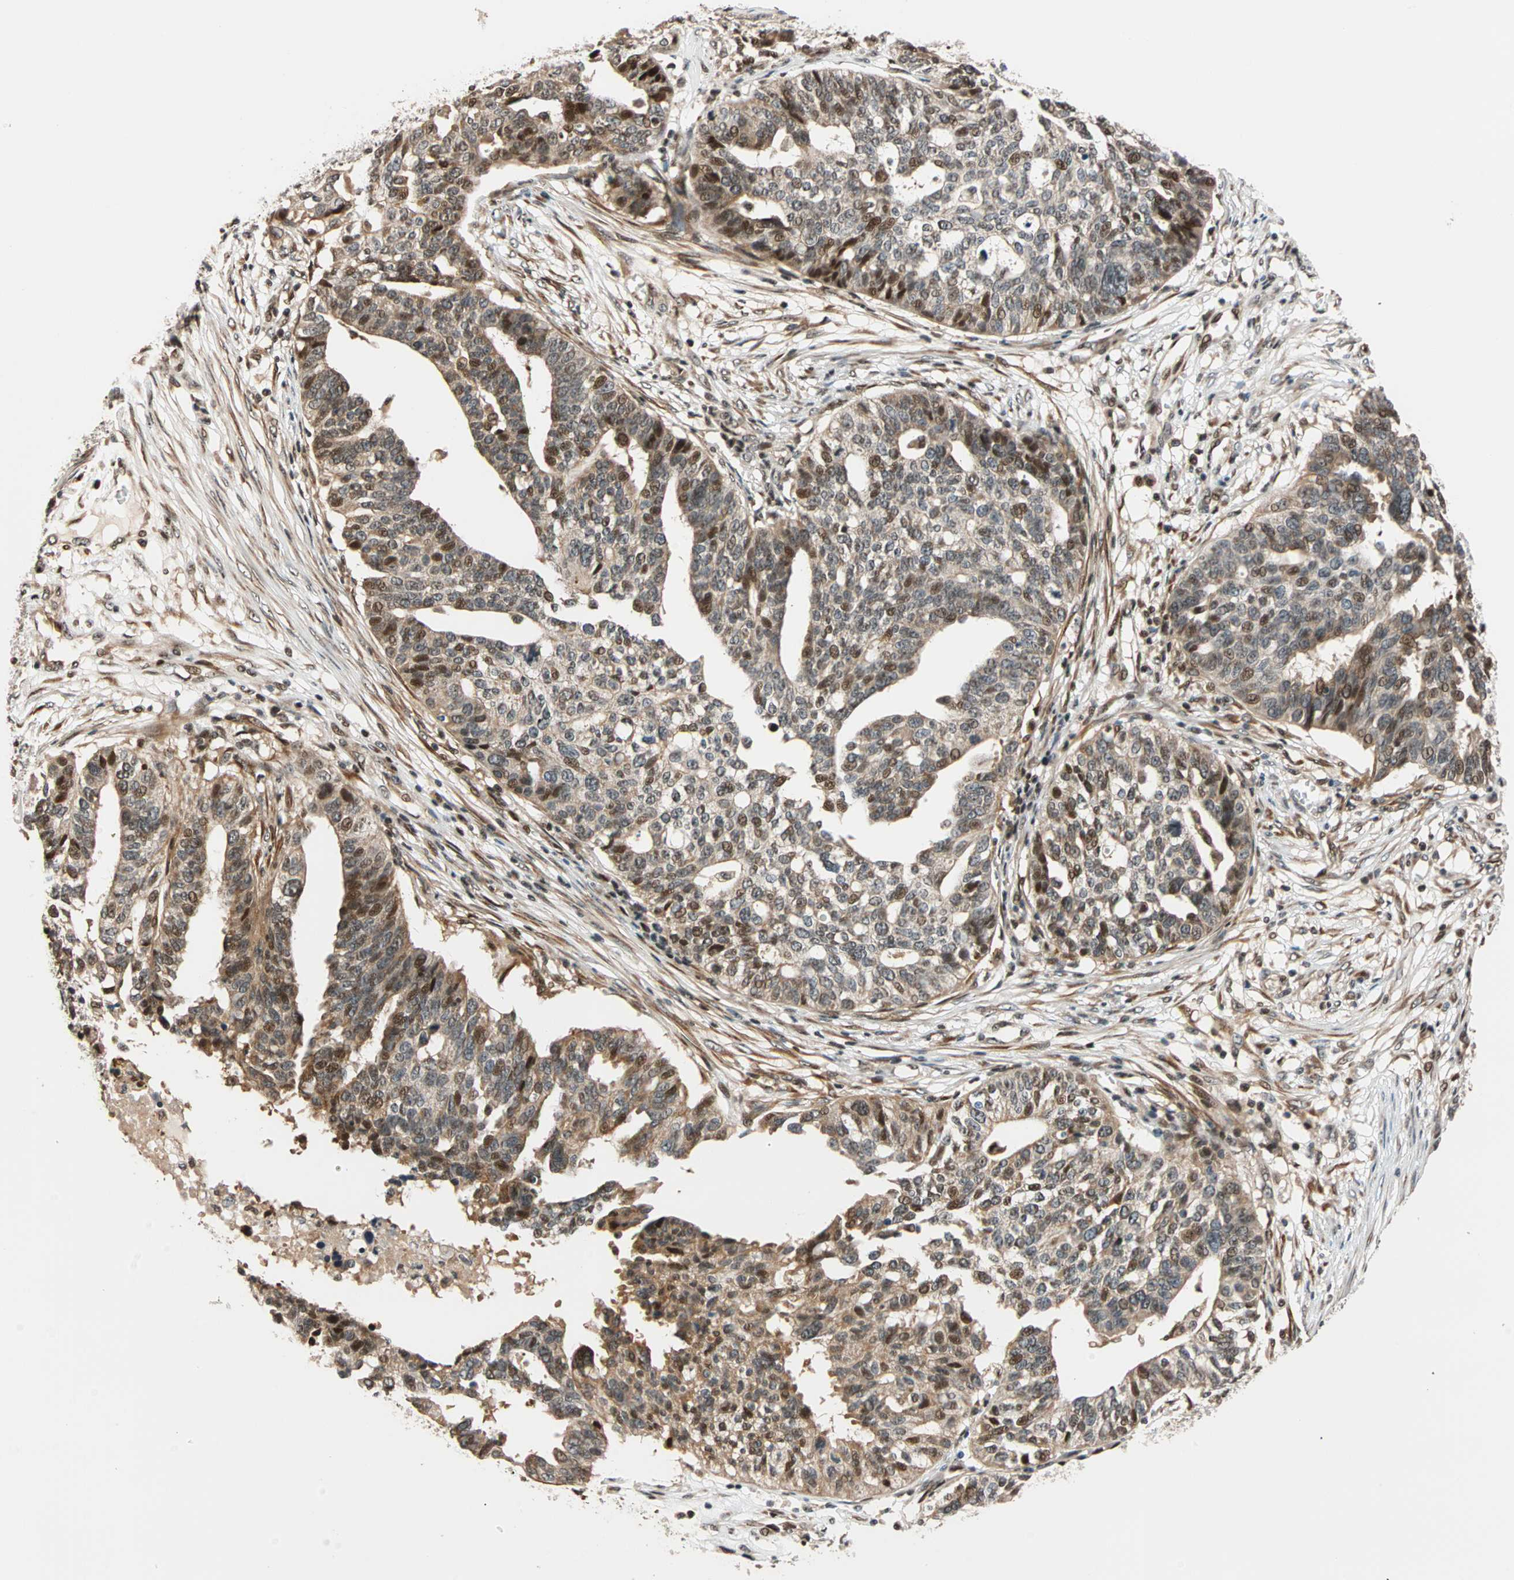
{"staining": {"intensity": "moderate", "quantity": "25%-75%", "location": "cytoplasmic/membranous,nuclear"}, "tissue": "ovarian cancer", "cell_type": "Tumor cells", "image_type": "cancer", "snomed": [{"axis": "morphology", "description": "Cystadenocarcinoma, serous, NOS"}, {"axis": "topography", "description": "Ovary"}], "caption": "An image of ovarian serous cystadenocarcinoma stained for a protein demonstrates moderate cytoplasmic/membranous and nuclear brown staining in tumor cells.", "gene": "HECW1", "patient": {"sex": "female", "age": 59}}